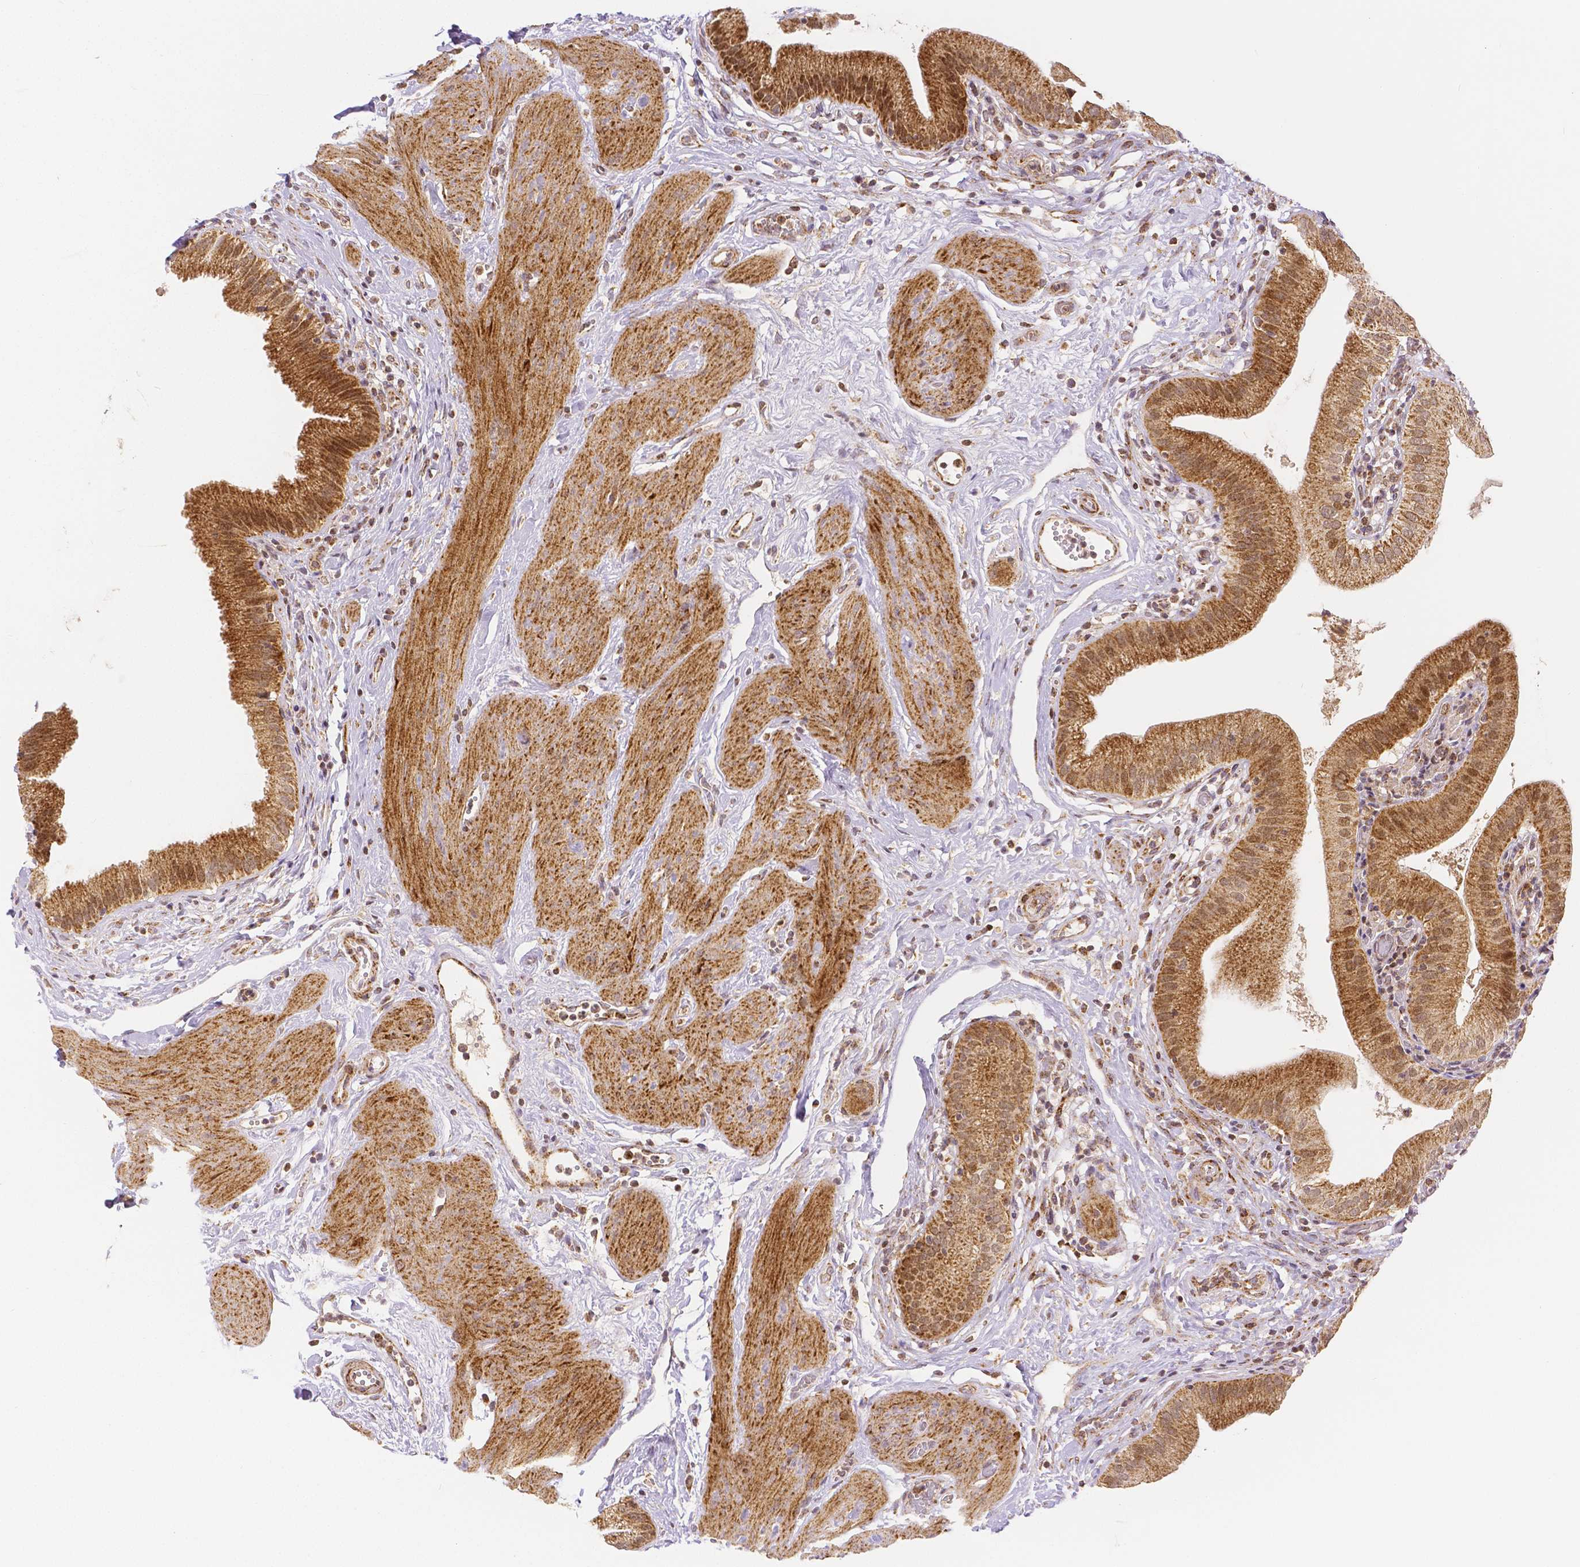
{"staining": {"intensity": "strong", "quantity": ">75%", "location": "cytoplasmic/membranous,nuclear"}, "tissue": "gallbladder", "cell_type": "Glandular cells", "image_type": "normal", "snomed": [{"axis": "morphology", "description": "Normal tissue, NOS"}, {"axis": "topography", "description": "Gallbladder"}], "caption": "IHC staining of normal gallbladder, which reveals high levels of strong cytoplasmic/membranous,nuclear expression in approximately >75% of glandular cells indicating strong cytoplasmic/membranous,nuclear protein expression. The staining was performed using DAB (brown) for protein detection and nuclei were counterstained in hematoxylin (blue).", "gene": "RHOT1", "patient": {"sex": "female", "age": 65}}